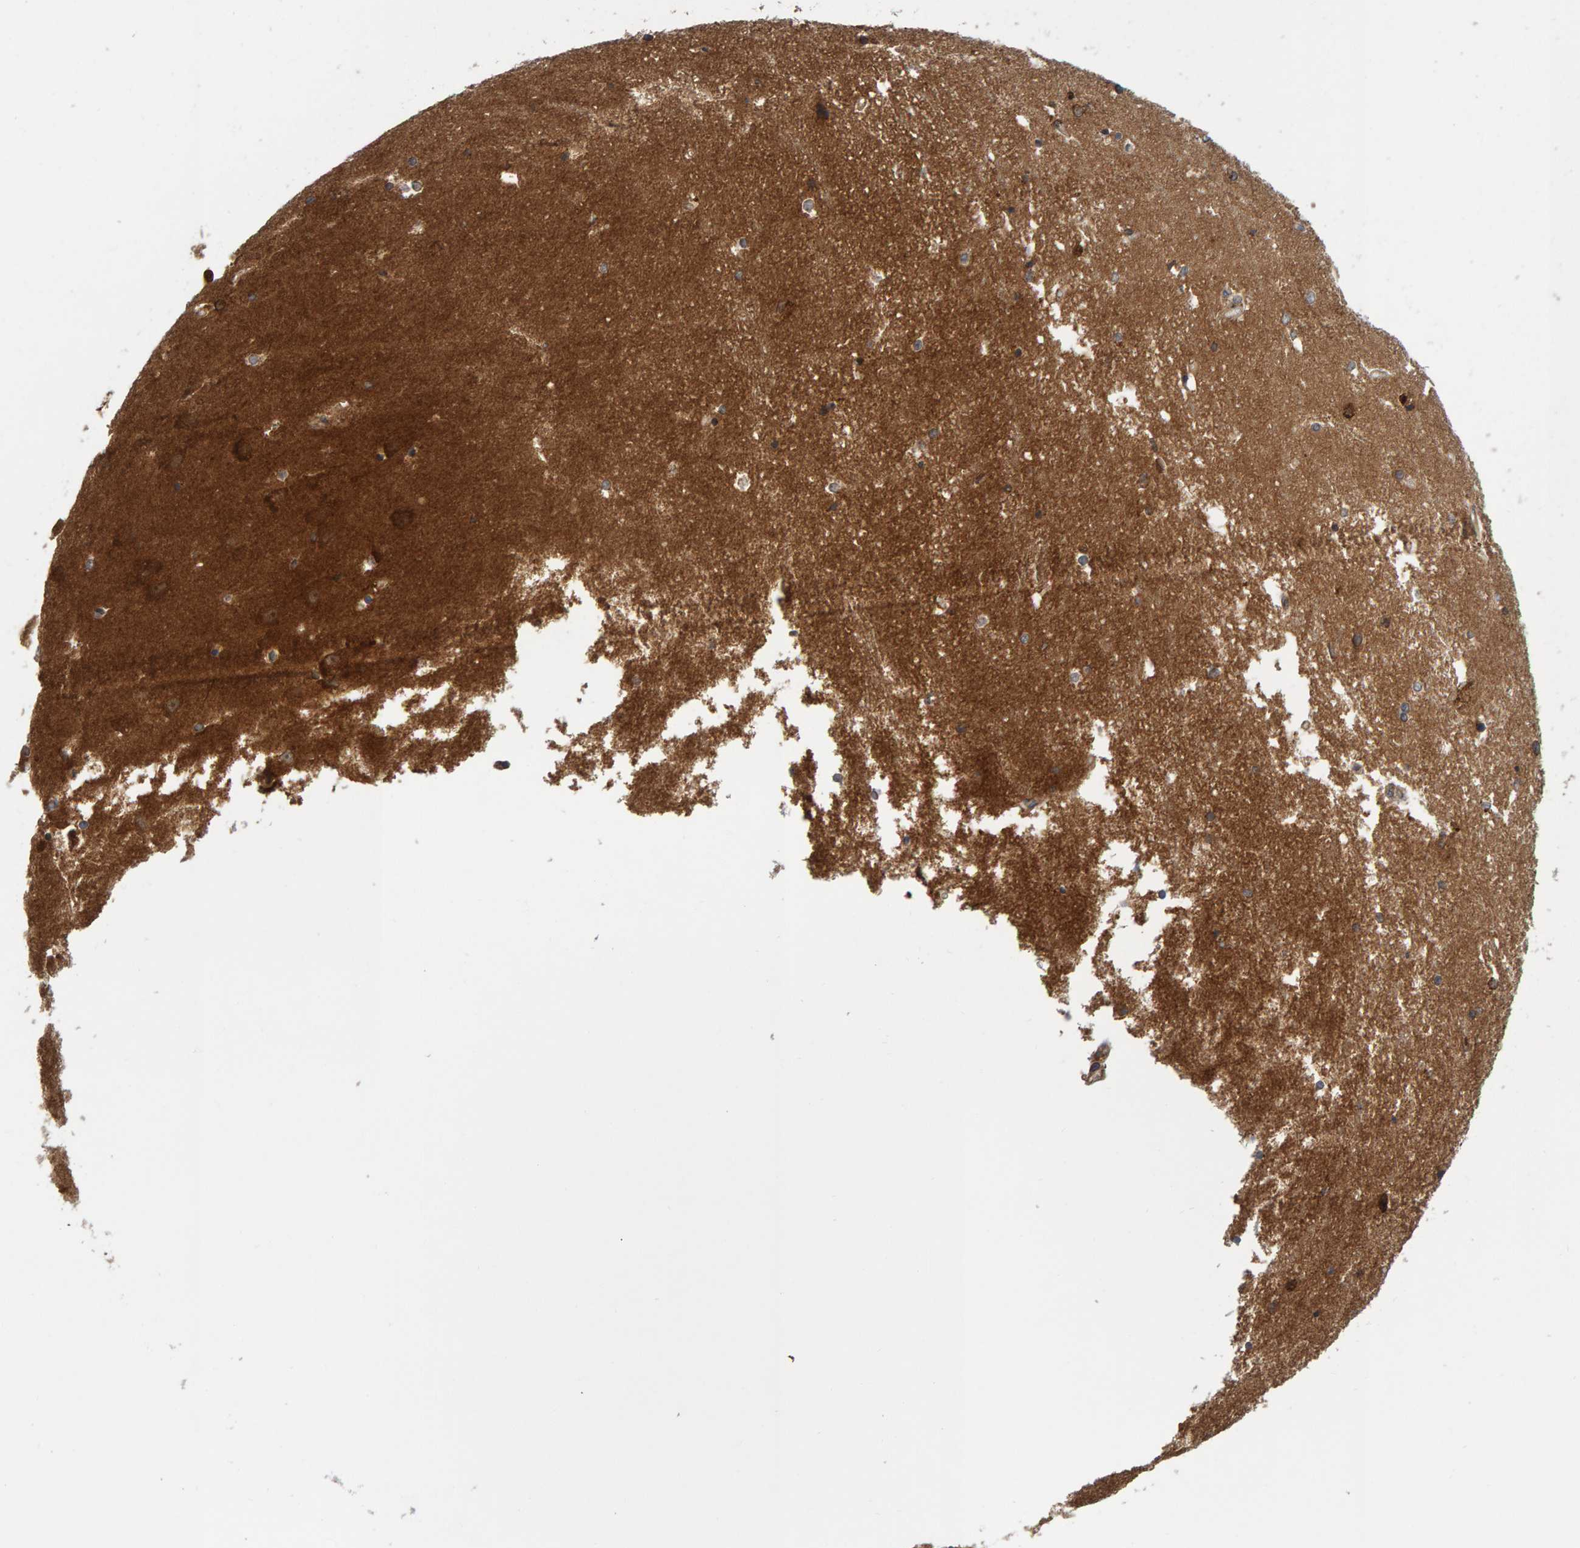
{"staining": {"intensity": "moderate", "quantity": ">75%", "location": "cytoplasmic/membranous"}, "tissue": "hippocampus", "cell_type": "Glial cells", "image_type": "normal", "snomed": [{"axis": "morphology", "description": "Normal tissue, NOS"}, {"axis": "topography", "description": "Hippocampus"}], "caption": "Moderate cytoplasmic/membranous protein expression is identified in about >75% of glial cells in hippocampus. The protein of interest is shown in brown color, while the nuclei are stained blue.", "gene": "BAIAP2", "patient": {"sex": "male", "age": 45}}